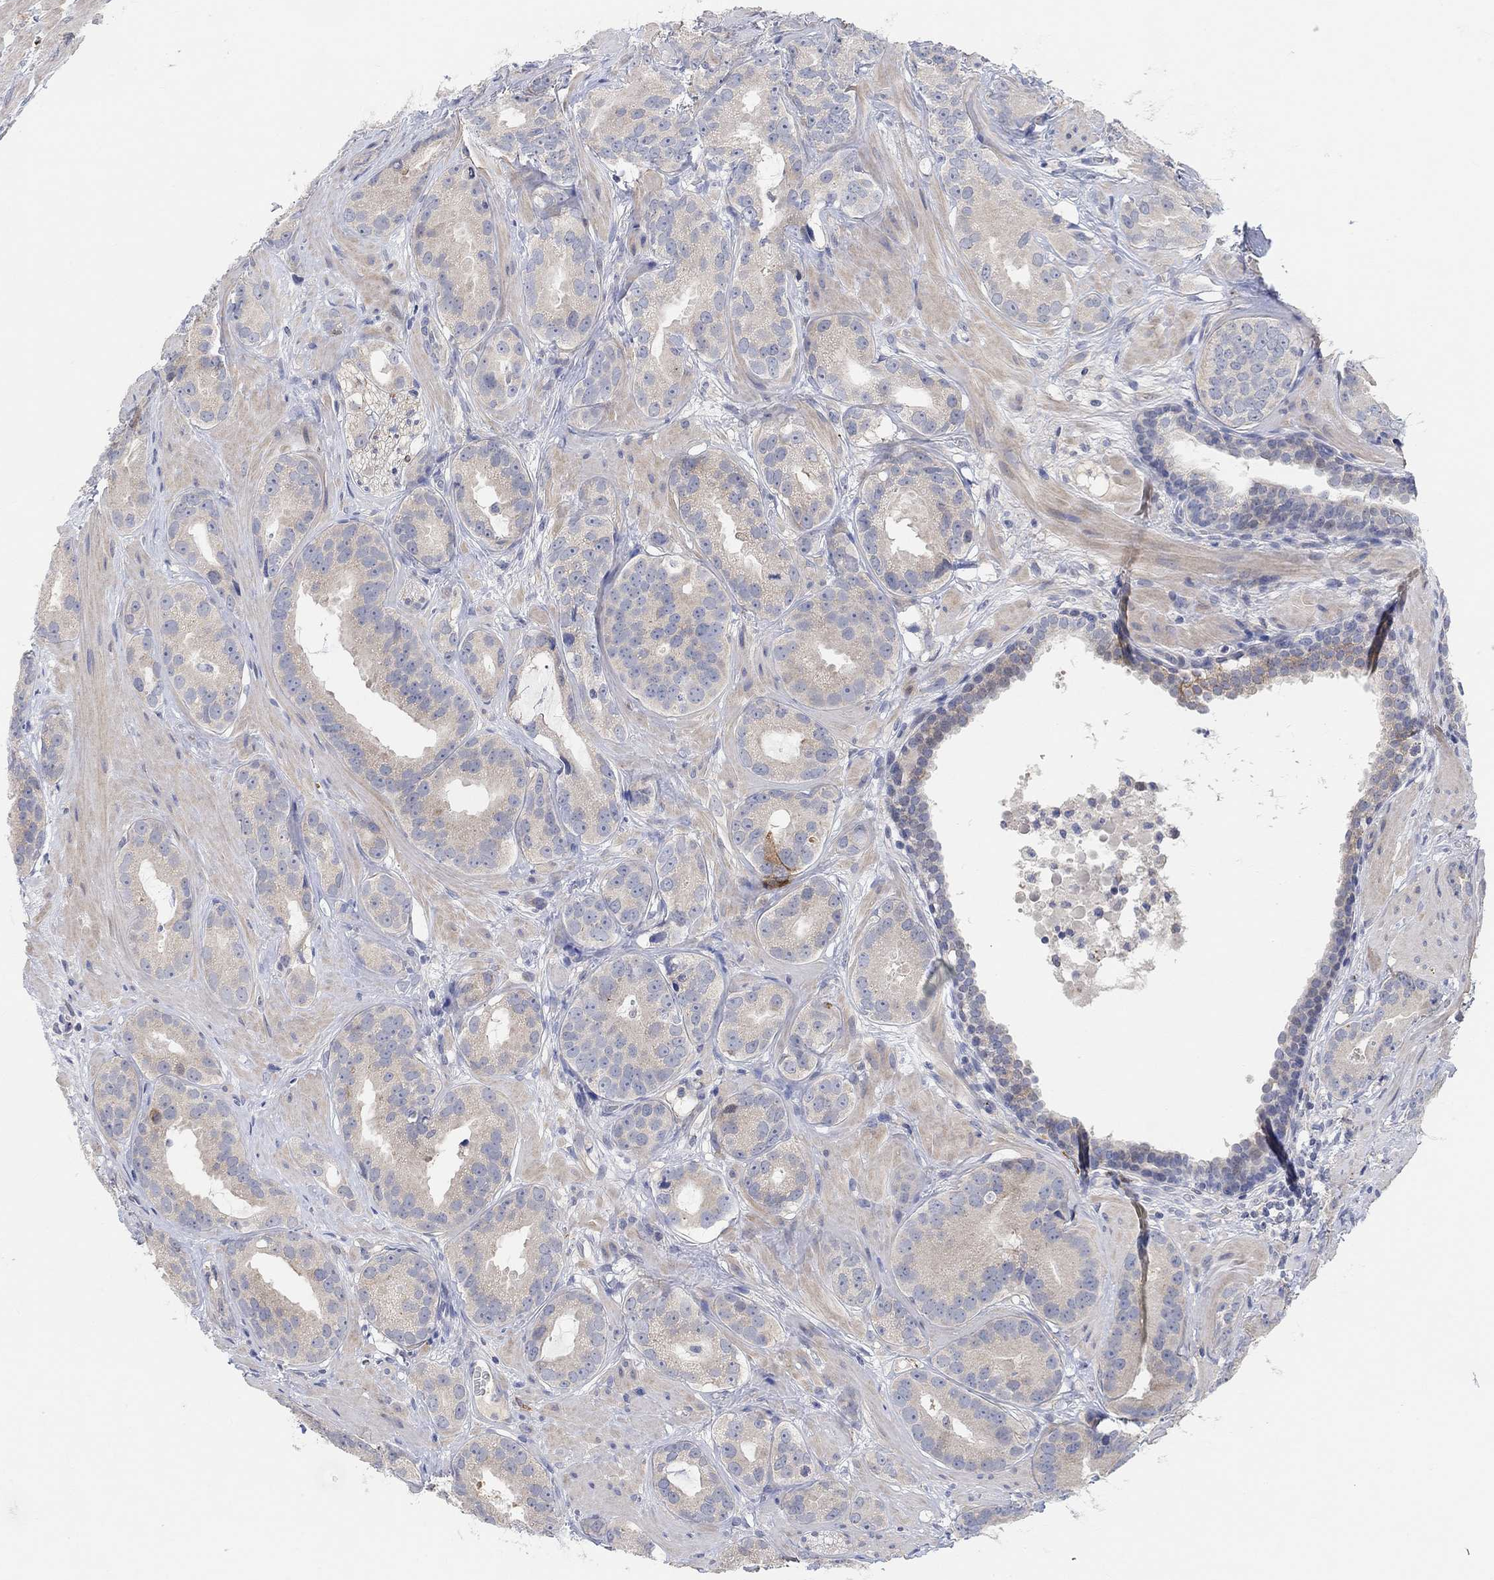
{"staining": {"intensity": "weak", "quantity": "25%-75%", "location": "cytoplasmic/membranous"}, "tissue": "prostate cancer", "cell_type": "Tumor cells", "image_type": "cancer", "snomed": [{"axis": "morphology", "description": "Adenocarcinoma, NOS"}, {"axis": "topography", "description": "Prostate"}], "caption": "This image shows immunohistochemistry staining of prostate cancer (adenocarcinoma), with low weak cytoplasmic/membranous positivity in approximately 25%-75% of tumor cells.", "gene": "HCRTR1", "patient": {"sex": "male", "age": 69}}